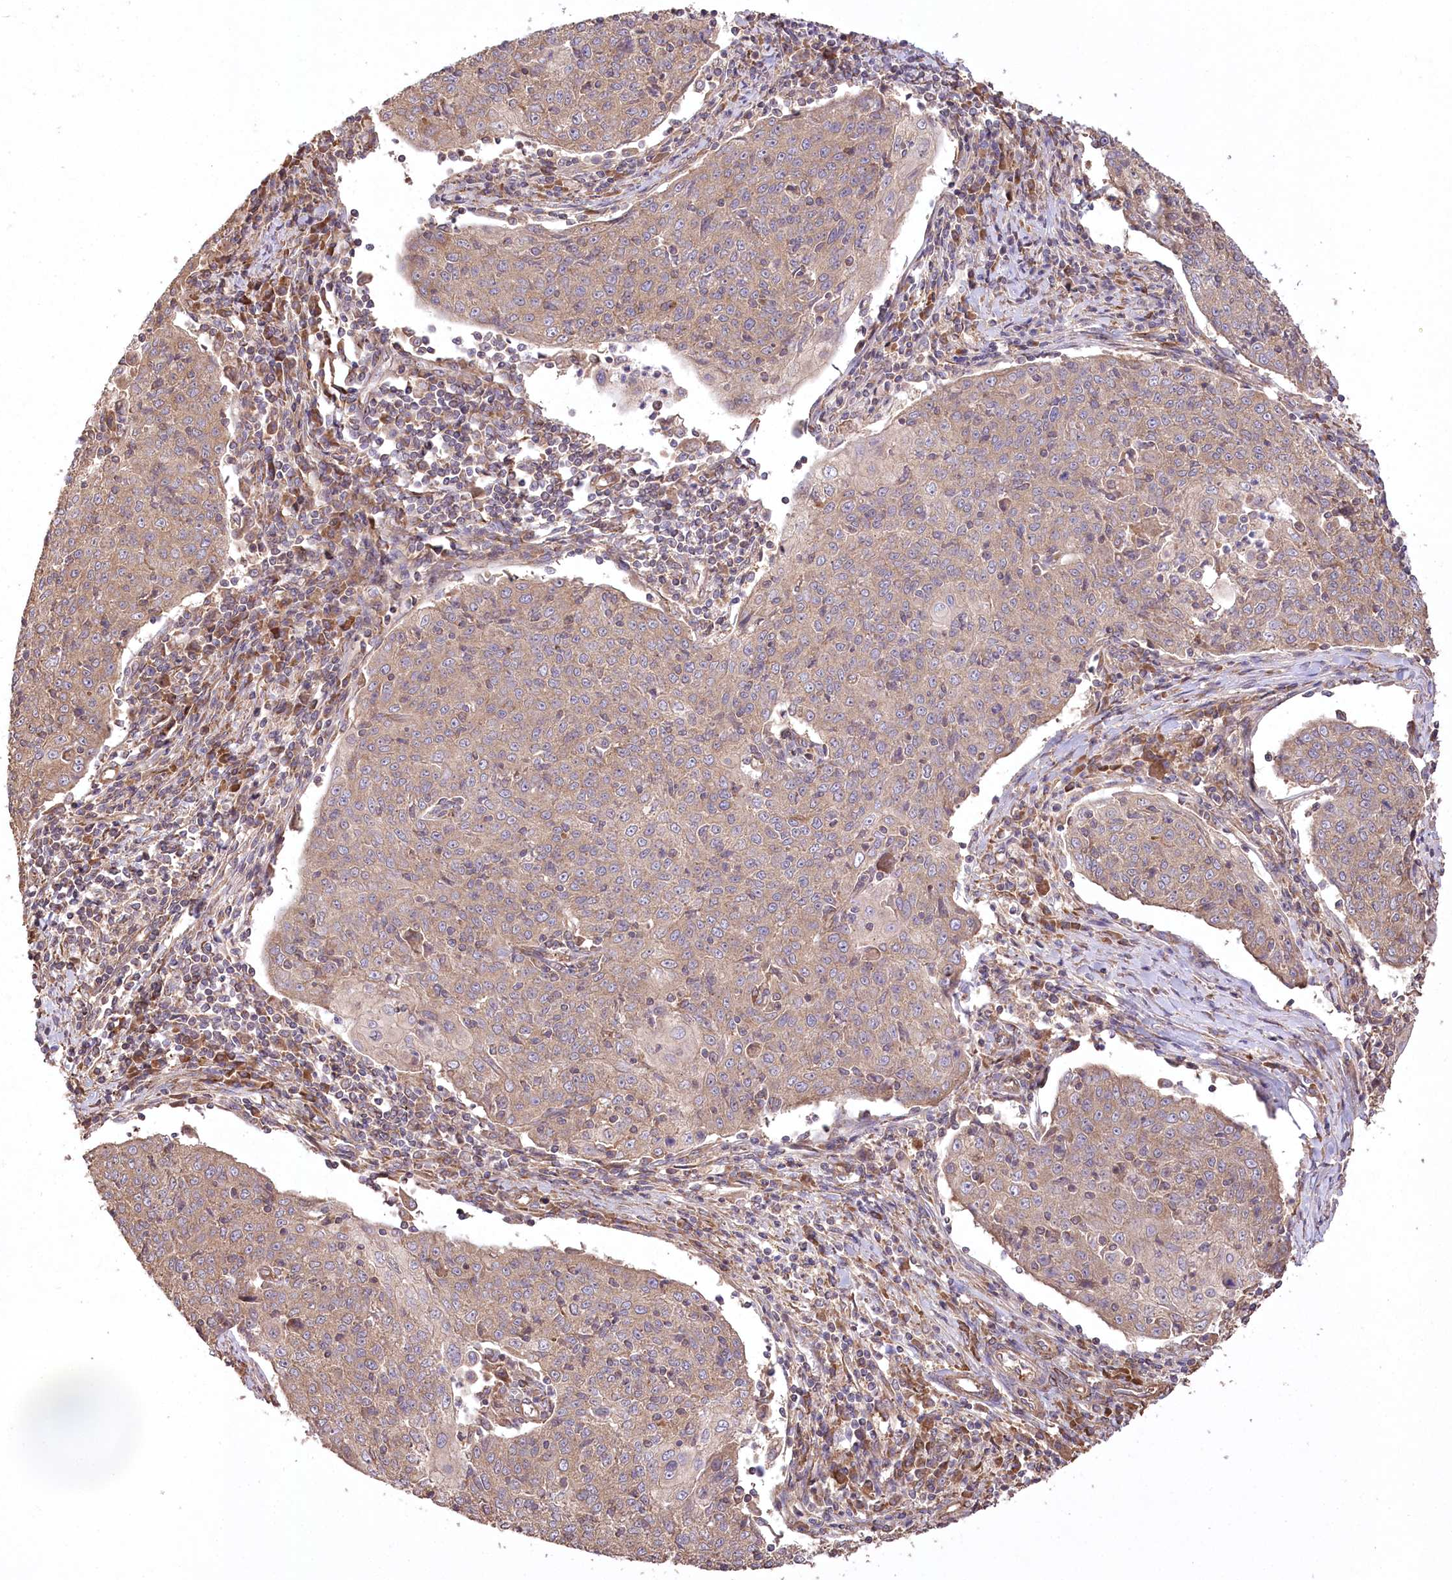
{"staining": {"intensity": "weak", "quantity": ">75%", "location": "cytoplasmic/membranous"}, "tissue": "cervical cancer", "cell_type": "Tumor cells", "image_type": "cancer", "snomed": [{"axis": "morphology", "description": "Squamous cell carcinoma, NOS"}, {"axis": "topography", "description": "Cervix"}], "caption": "A brown stain labels weak cytoplasmic/membranous positivity of a protein in cervical squamous cell carcinoma tumor cells.", "gene": "PRSS53", "patient": {"sex": "female", "age": 48}}